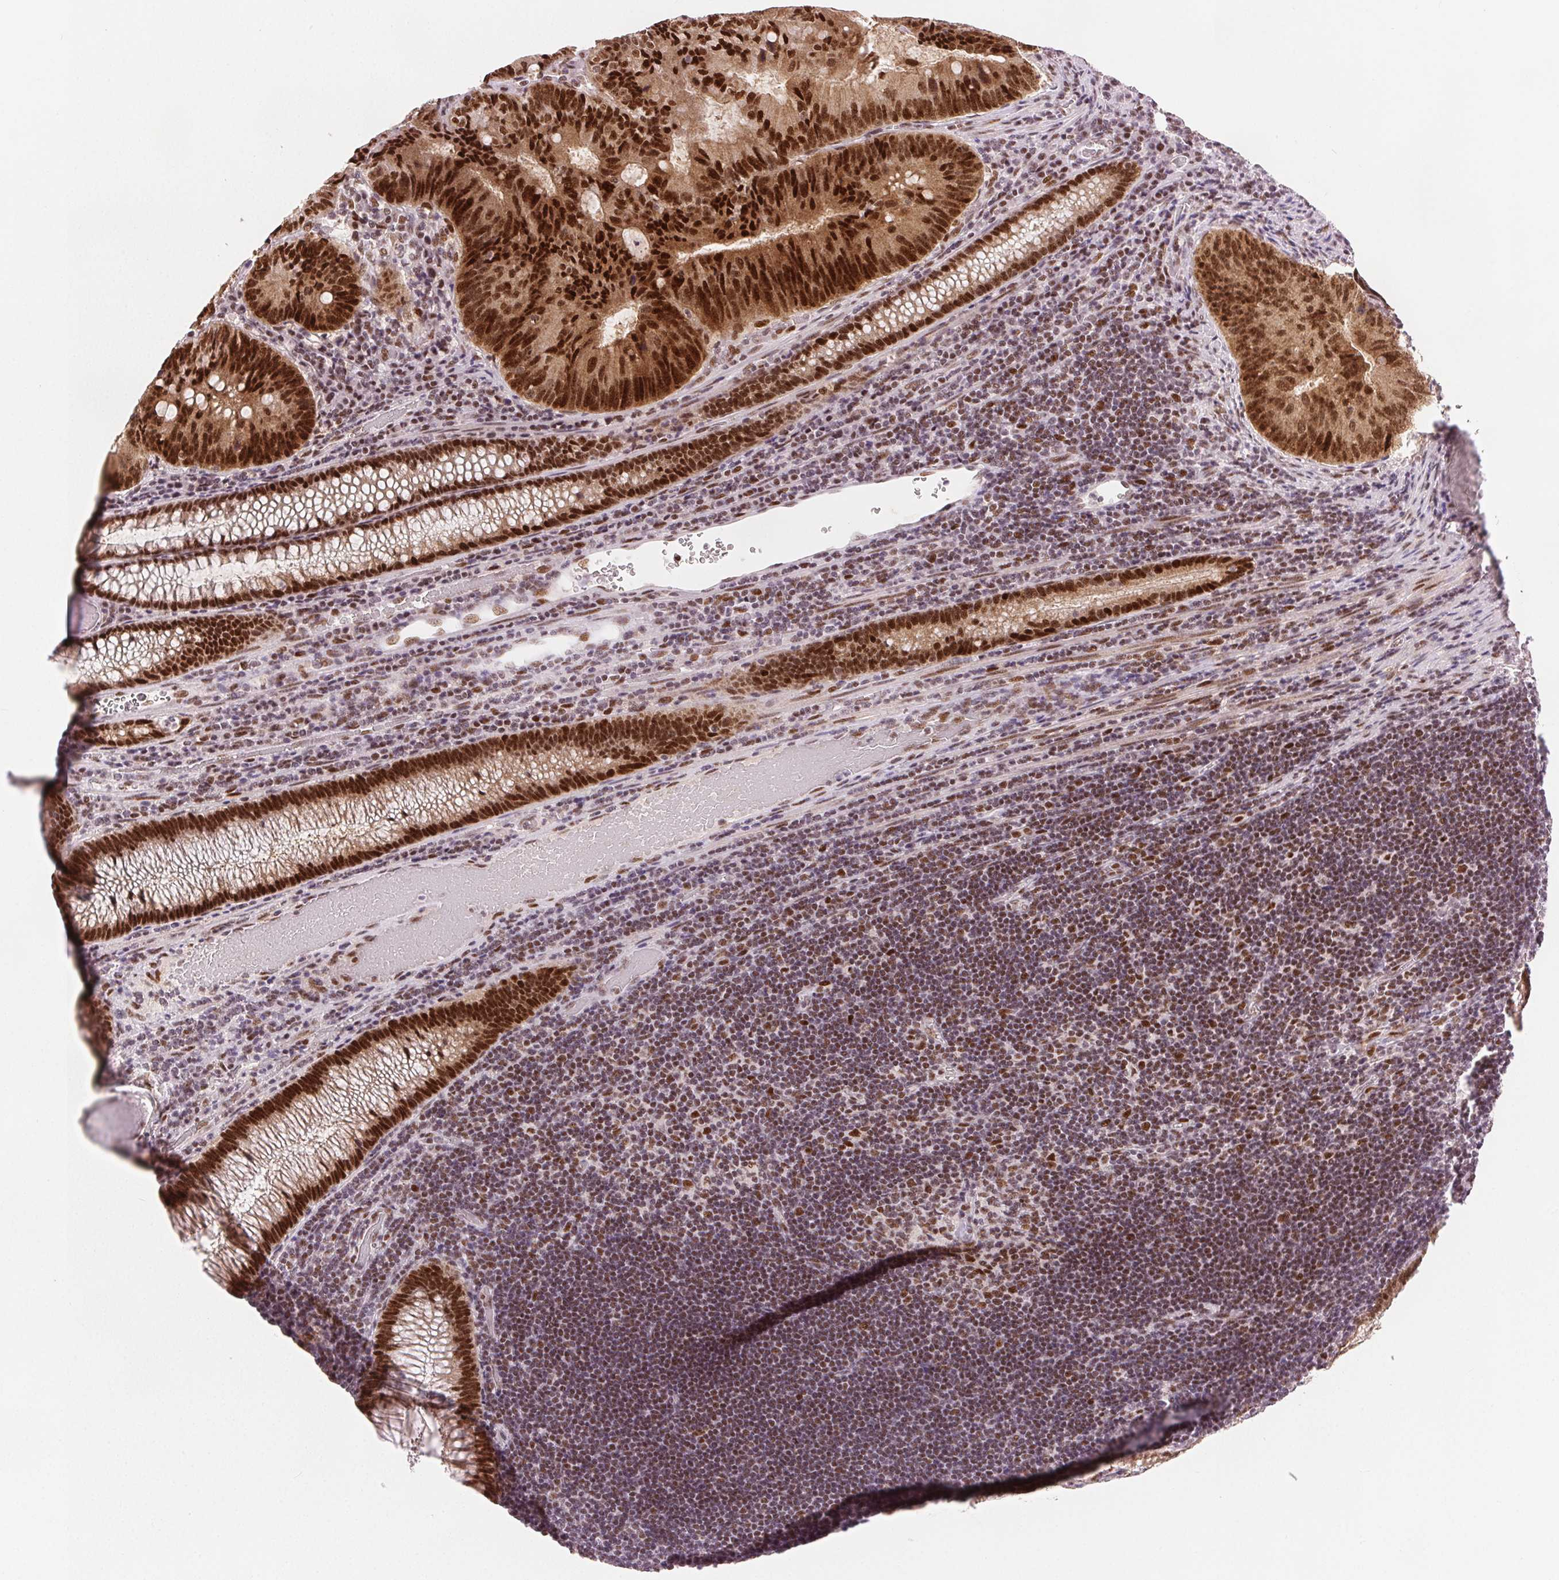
{"staining": {"intensity": "strong", "quantity": ">75%", "location": "nuclear"}, "tissue": "colorectal cancer", "cell_type": "Tumor cells", "image_type": "cancer", "snomed": [{"axis": "morphology", "description": "Adenocarcinoma, NOS"}, {"axis": "topography", "description": "Colon"}], "caption": "The histopathology image shows staining of colorectal cancer, revealing strong nuclear protein expression (brown color) within tumor cells. The protein is shown in brown color, while the nuclei are stained blue.", "gene": "ZNF703", "patient": {"sex": "male", "age": 67}}